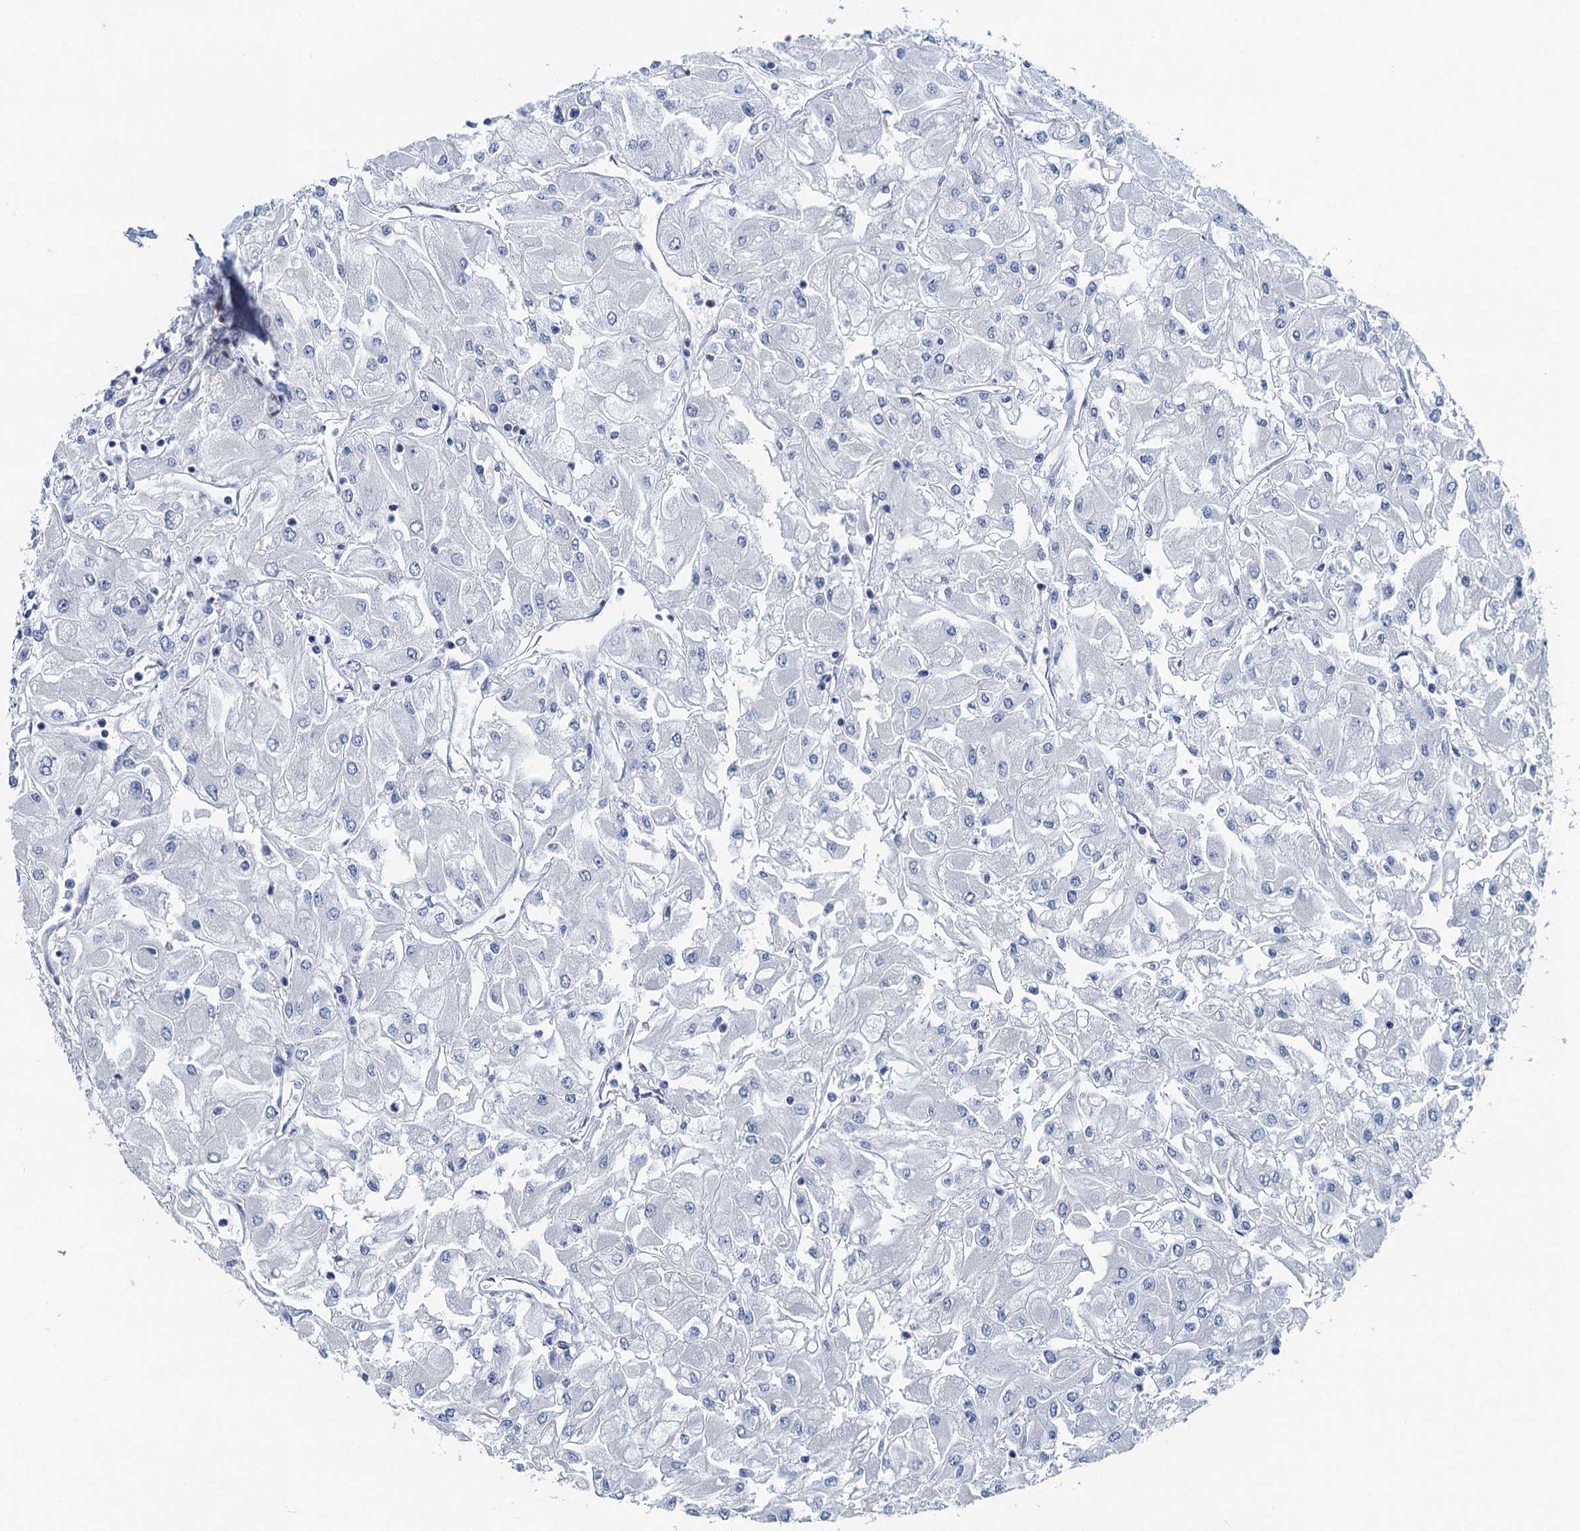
{"staining": {"intensity": "negative", "quantity": "none", "location": "none"}, "tissue": "renal cancer", "cell_type": "Tumor cells", "image_type": "cancer", "snomed": [{"axis": "morphology", "description": "Adenocarcinoma, NOS"}, {"axis": "topography", "description": "Kidney"}], "caption": "Image shows no protein staining in tumor cells of renal cancer (adenocarcinoma) tissue.", "gene": "TTLL9", "patient": {"sex": "male", "age": 80}}